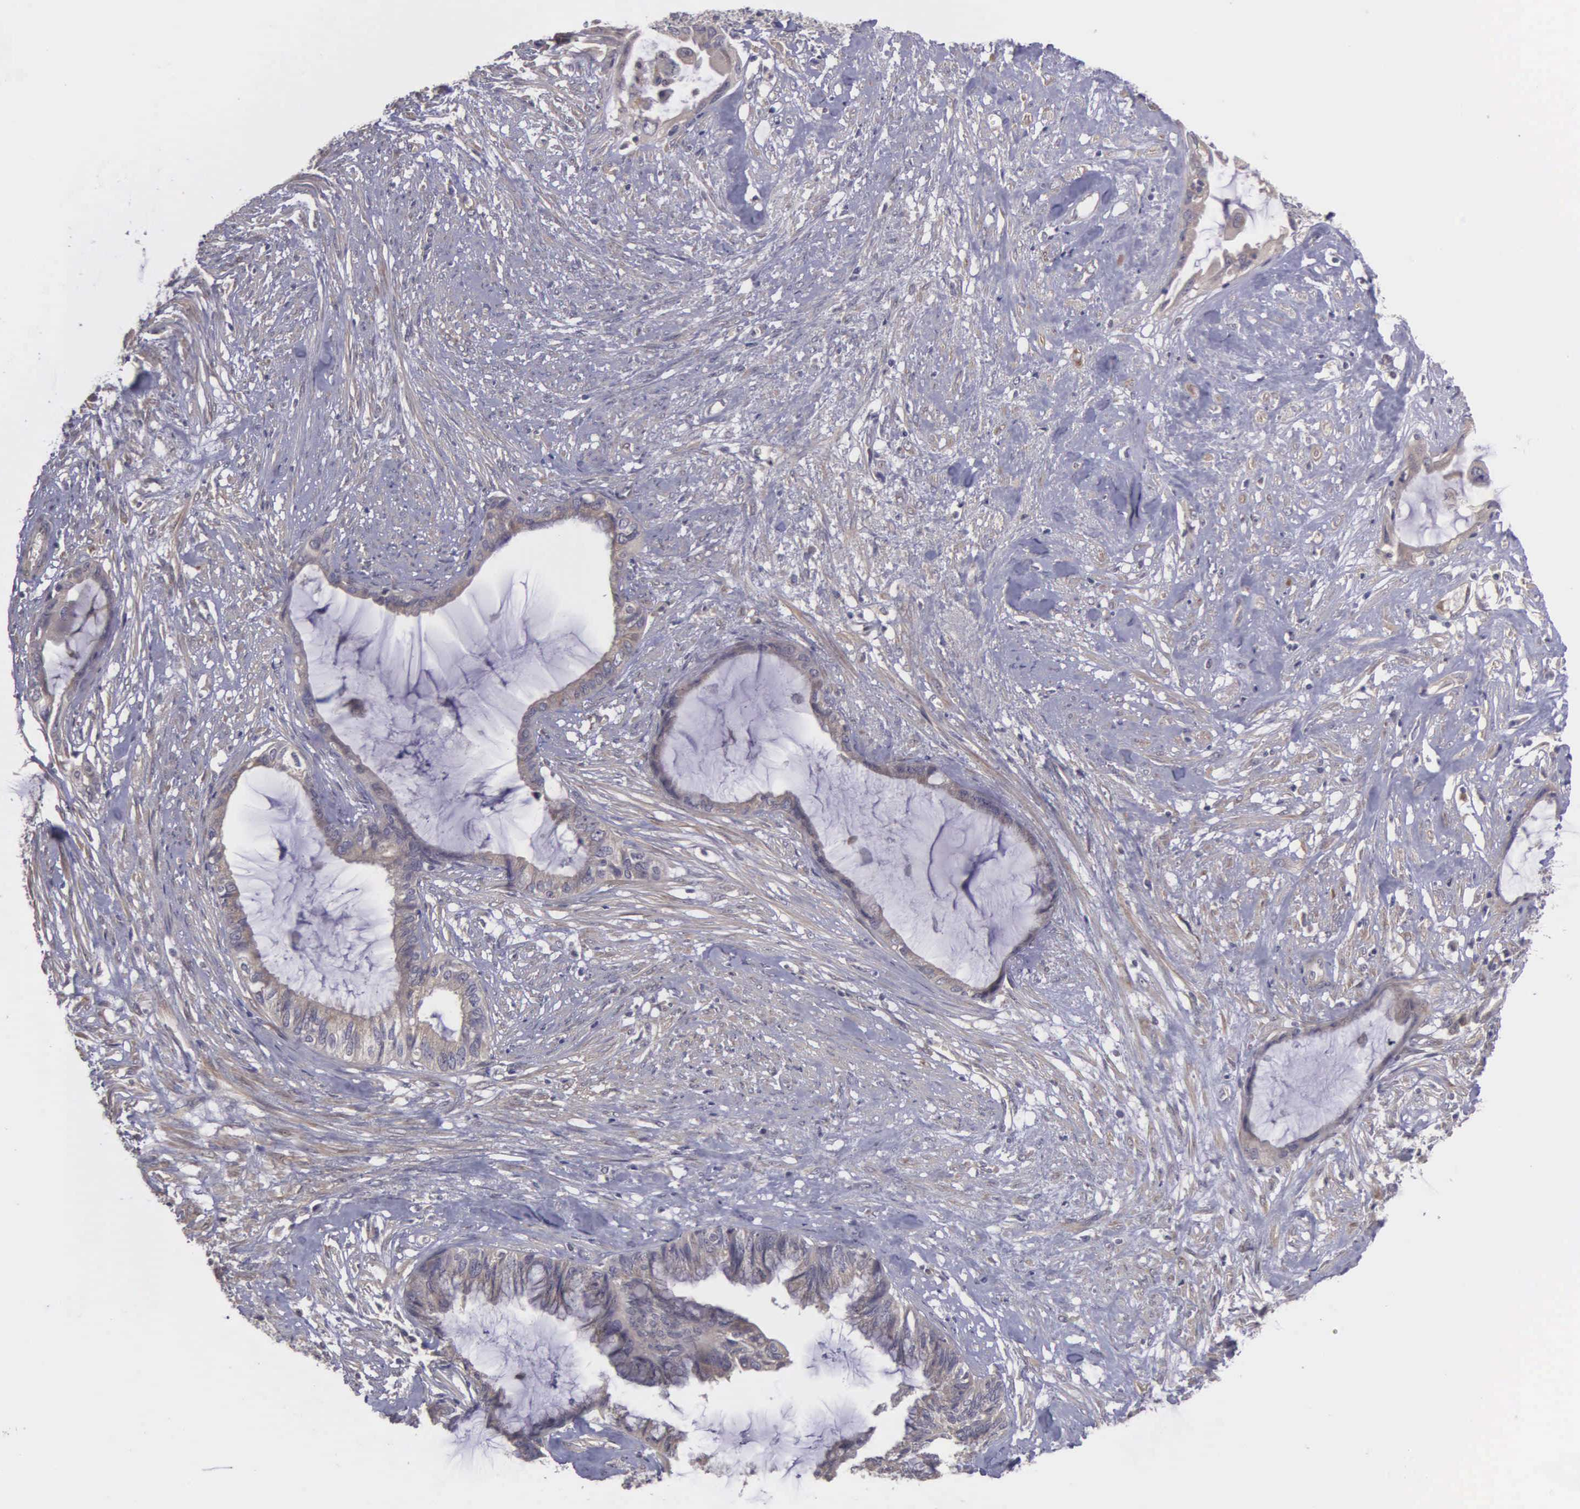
{"staining": {"intensity": "weak", "quantity": ">75%", "location": "cytoplasmic/membranous"}, "tissue": "endometrial cancer", "cell_type": "Tumor cells", "image_type": "cancer", "snomed": [{"axis": "morphology", "description": "Adenocarcinoma, NOS"}, {"axis": "topography", "description": "Endometrium"}], "caption": "The photomicrograph displays staining of endometrial adenocarcinoma, revealing weak cytoplasmic/membranous protein positivity (brown color) within tumor cells. (IHC, brightfield microscopy, high magnification).", "gene": "RTL10", "patient": {"sex": "female", "age": 86}}